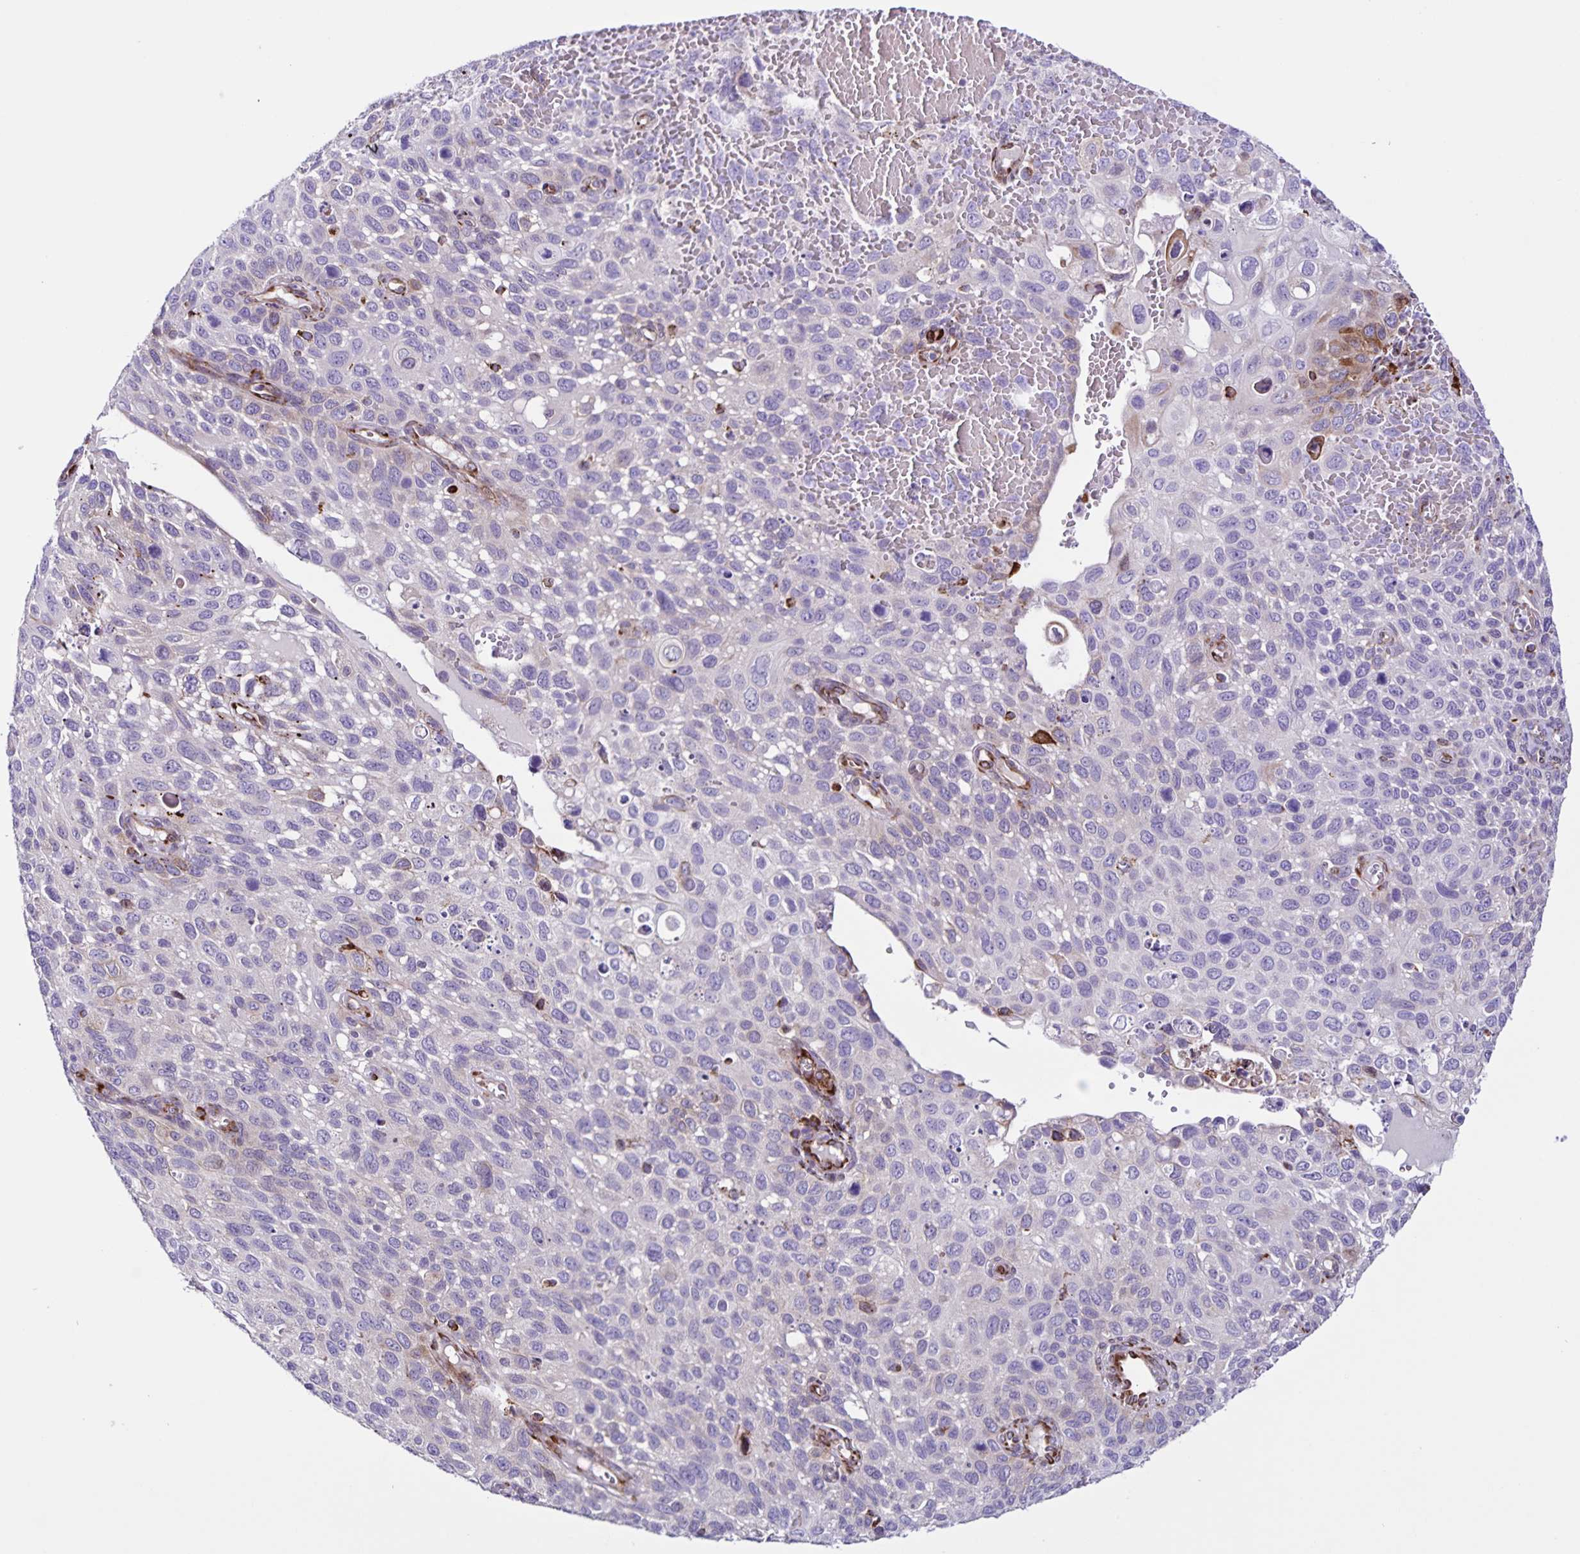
{"staining": {"intensity": "negative", "quantity": "none", "location": "none"}, "tissue": "cervical cancer", "cell_type": "Tumor cells", "image_type": "cancer", "snomed": [{"axis": "morphology", "description": "Squamous cell carcinoma, NOS"}, {"axis": "topography", "description": "Cervix"}], "caption": "Micrograph shows no significant protein staining in tumor cells of squamous cell carcinoma (cervical).", "gene": "OSBPL5", "patient": {"sex": "female", "age": 70}}